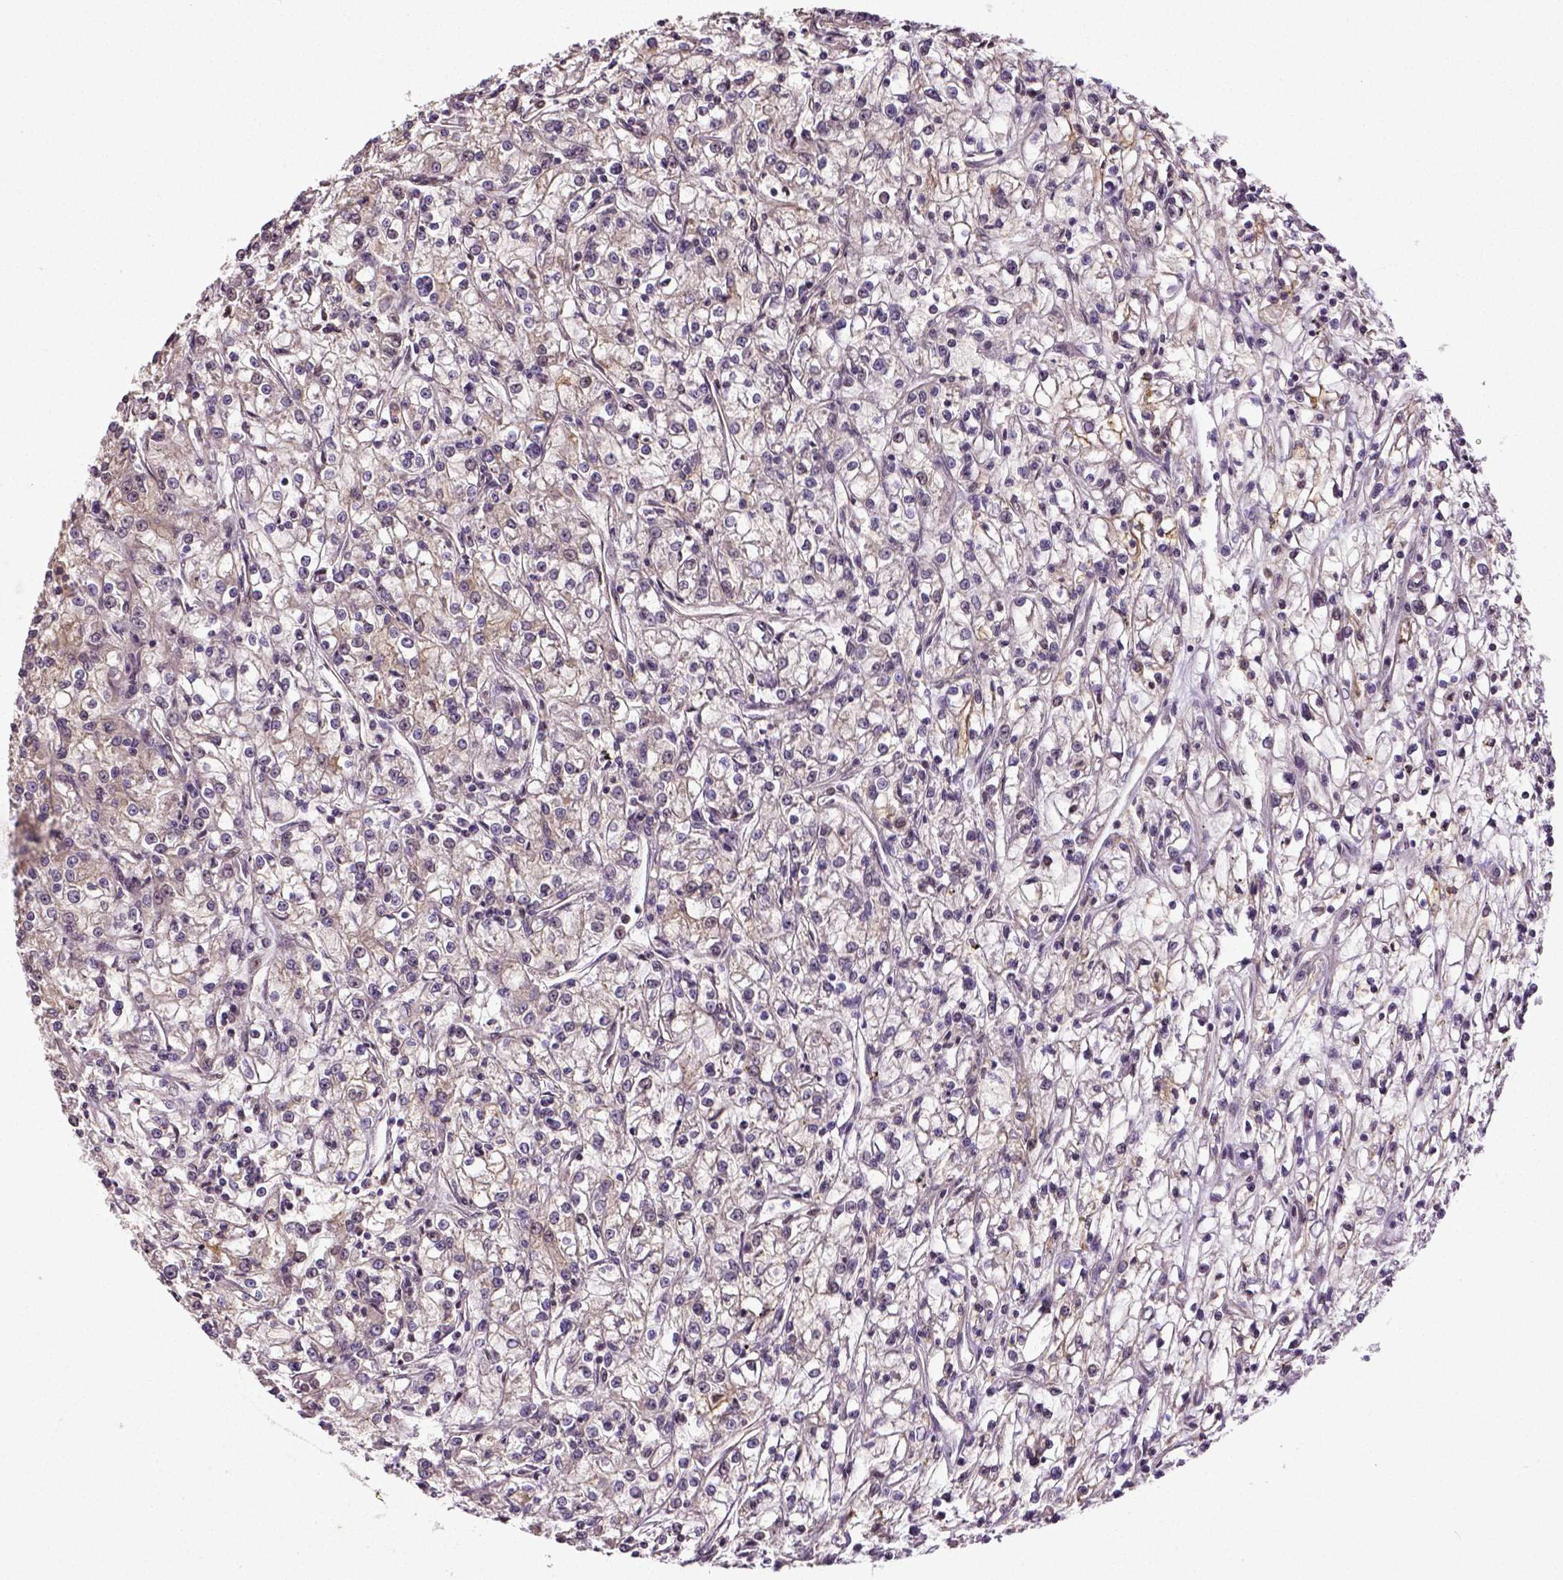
{"staining": {"intensity": "weak", "quantity": "<25%", "location": "cytoplasmic/membranous"}, "tissue": "renal cancer", "cell_type": "Tumor cells", "image_type": "cancer", "snomed": [{"axis": "morphology", "description": "Adenocarcinoma, NOS"}, {"axis": "topography", "description": "Kidney"}], "caption": "High magnification brightfield microscopy of renal cancer (adenocarcinoma) stained with DAB (brown) and counterstained with hematoxylin (blue): tumor cells show no significant staining.", "gene": "DICER1", "patient": {"sex": "female", "age": 59}}